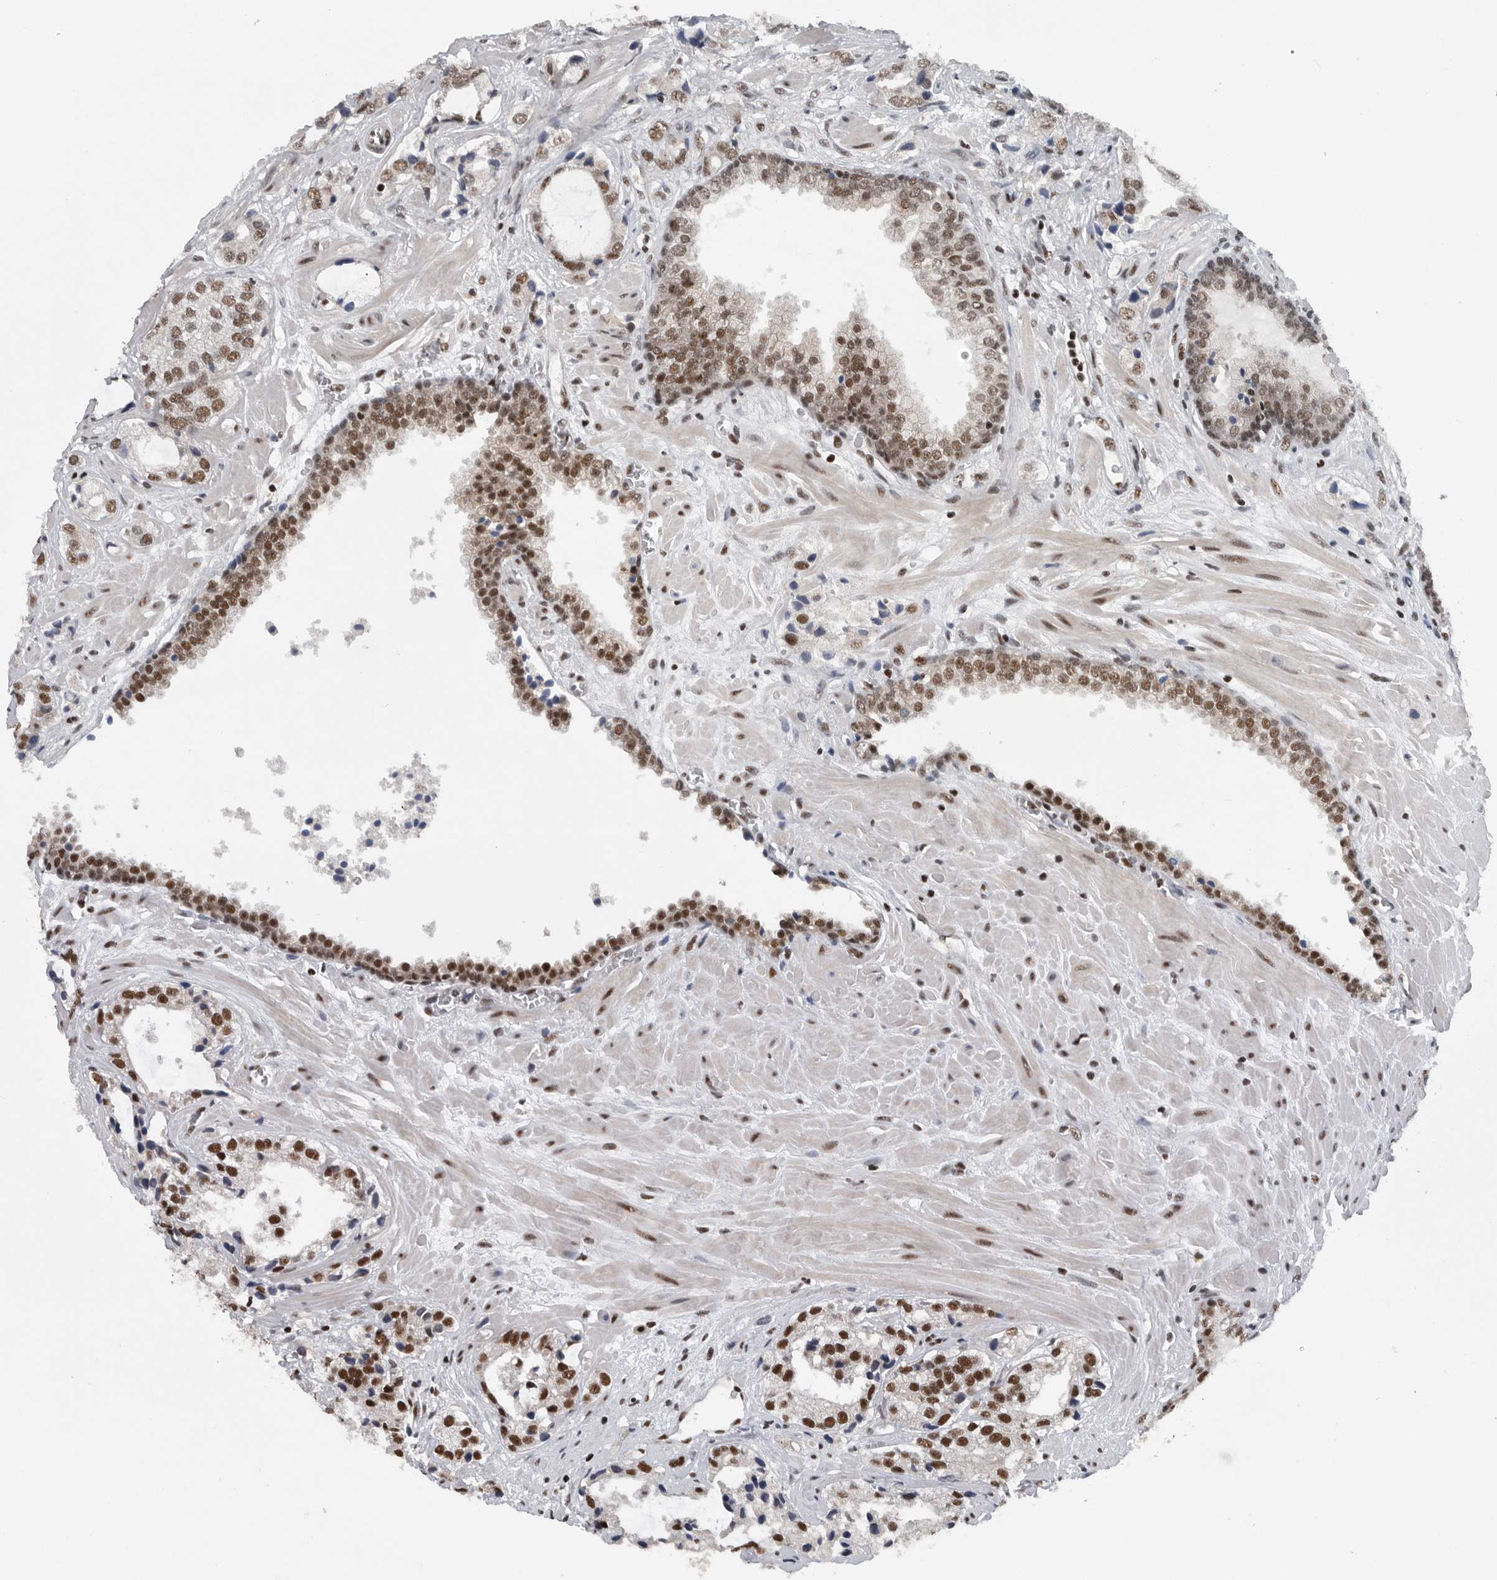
{"staining": {"intensity": "moderate", "quantity": "25%-75%", "location": "nuclear"}, "tissue": "prostate cancer", "cell_type": "Tumor cells", "image_type": "cancer", "snomed": [{"axis": "morphology", "description": "Adenocarcinoma, High grade"}, {"axis": "topography", "description": "Prostate"}], "caption": "DAB (3,3'-diaminobenzidine) immunohistochemical staining of prostate high-grade adenocarcinoma displays moderate nuclear protein expression in about 25%-75% of tumor cells.", "gene": "SENP7", "patient": {"sex": "male", "age": 66}}